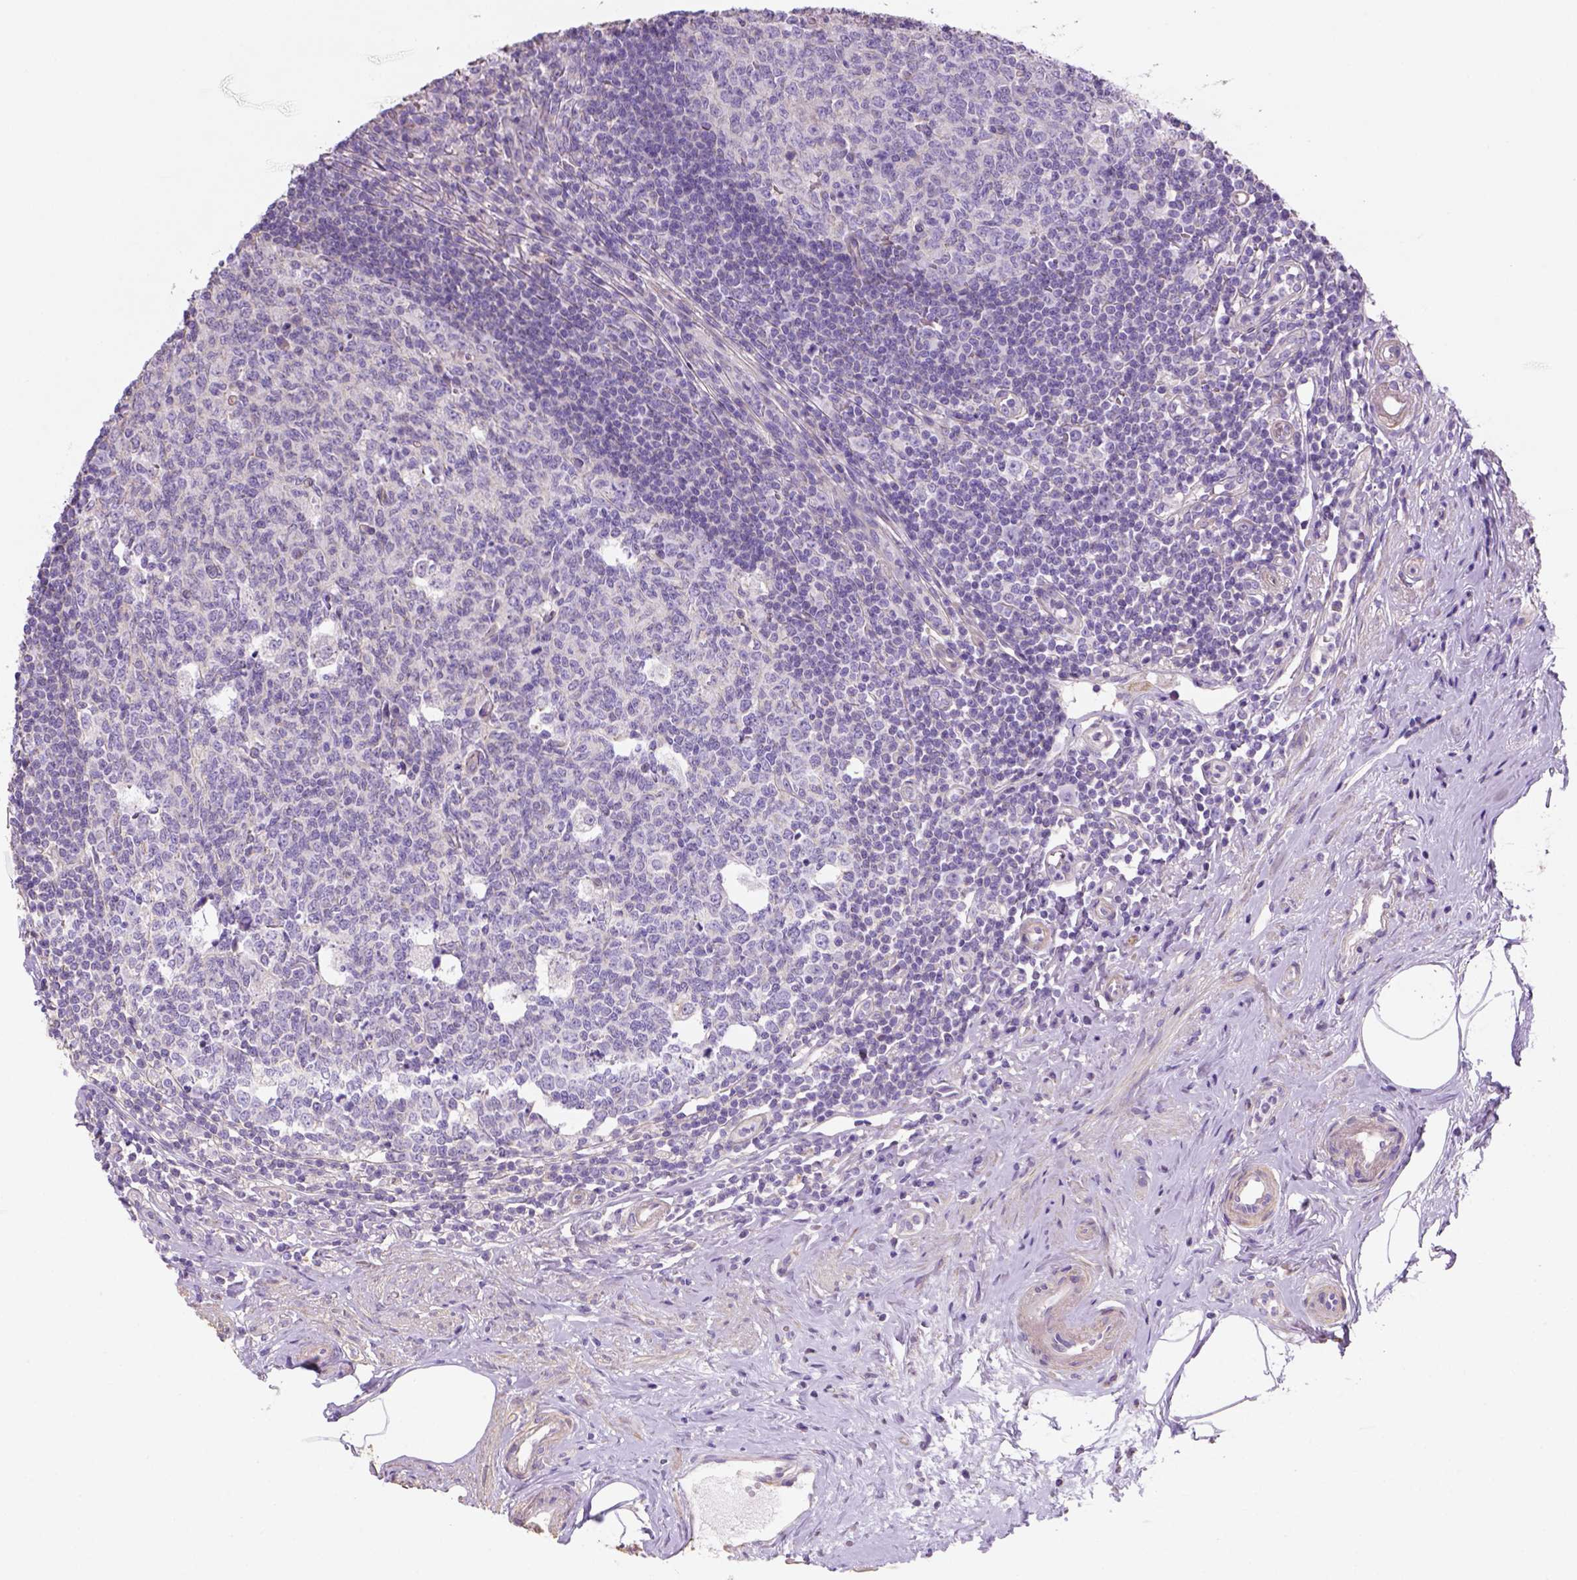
{"staining": {"intensity": "moderate", "quantity": ">75%", "location": "cytoplasmic/membranous"}, "tissue": "appendix", "cell_type": "Glandular cells", "image_type": "normal", "snomed": [{"axis": "morphology", "description": "Normal tissue, NOS"}, {"axis": "morphology", "description": "Carcinoma, endometroid"}, {"axis": "topography", "description": "Appendix"}, {"axis": "topography", "description": "Colon"}], "caption": "IHC micrograph of unremarkable appendix: appendix stained using immunohistochemistry shows medium levels of moderate protein expression localized specifically in the cytoplasmic/membranous of glandular cells, appearing as a cytoplasmic/membranous brown color.", "gene": "HTRA1", "patient": {"sex": "female", "age": 60}}